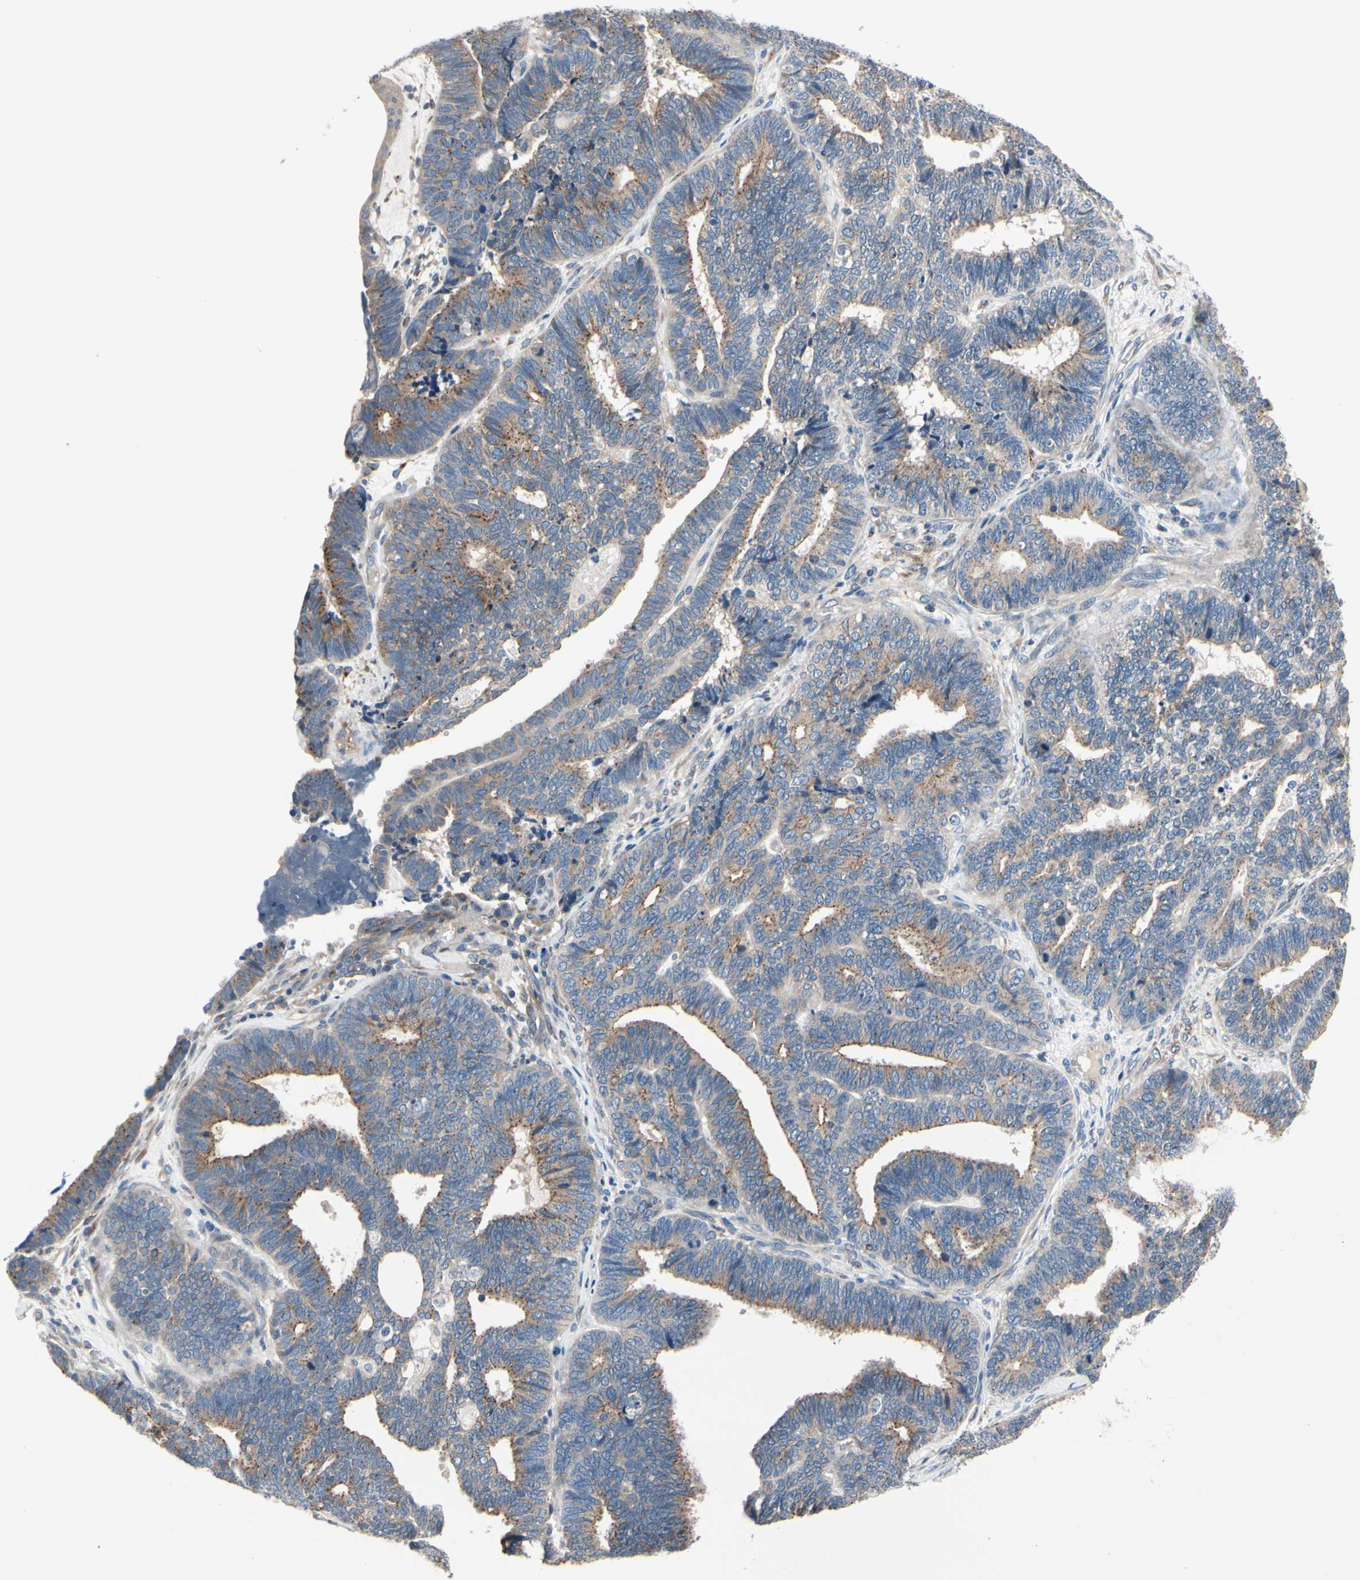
{"staining": {"intensity": "moderate", "quantity": "<25%", "location": "cytoplasmic/membranous"}, "tissue": "endometrial cancer", "cell_type": "Tumor cells", "image_type": "cancer", "snomed": [{"axis": "morphology", "description": "Adenocarcinoma, NOS"}, {"axis": "topography", "description": "Endometrium"}], "caption": "Protein staining of endometrial adenocarcinoma tissue shows moderate cytoplasmic/membranous expression in about <25% of tumor cells.", "gene": "PRKAR2B", "patient": {"sex": "female", "age": 70}}